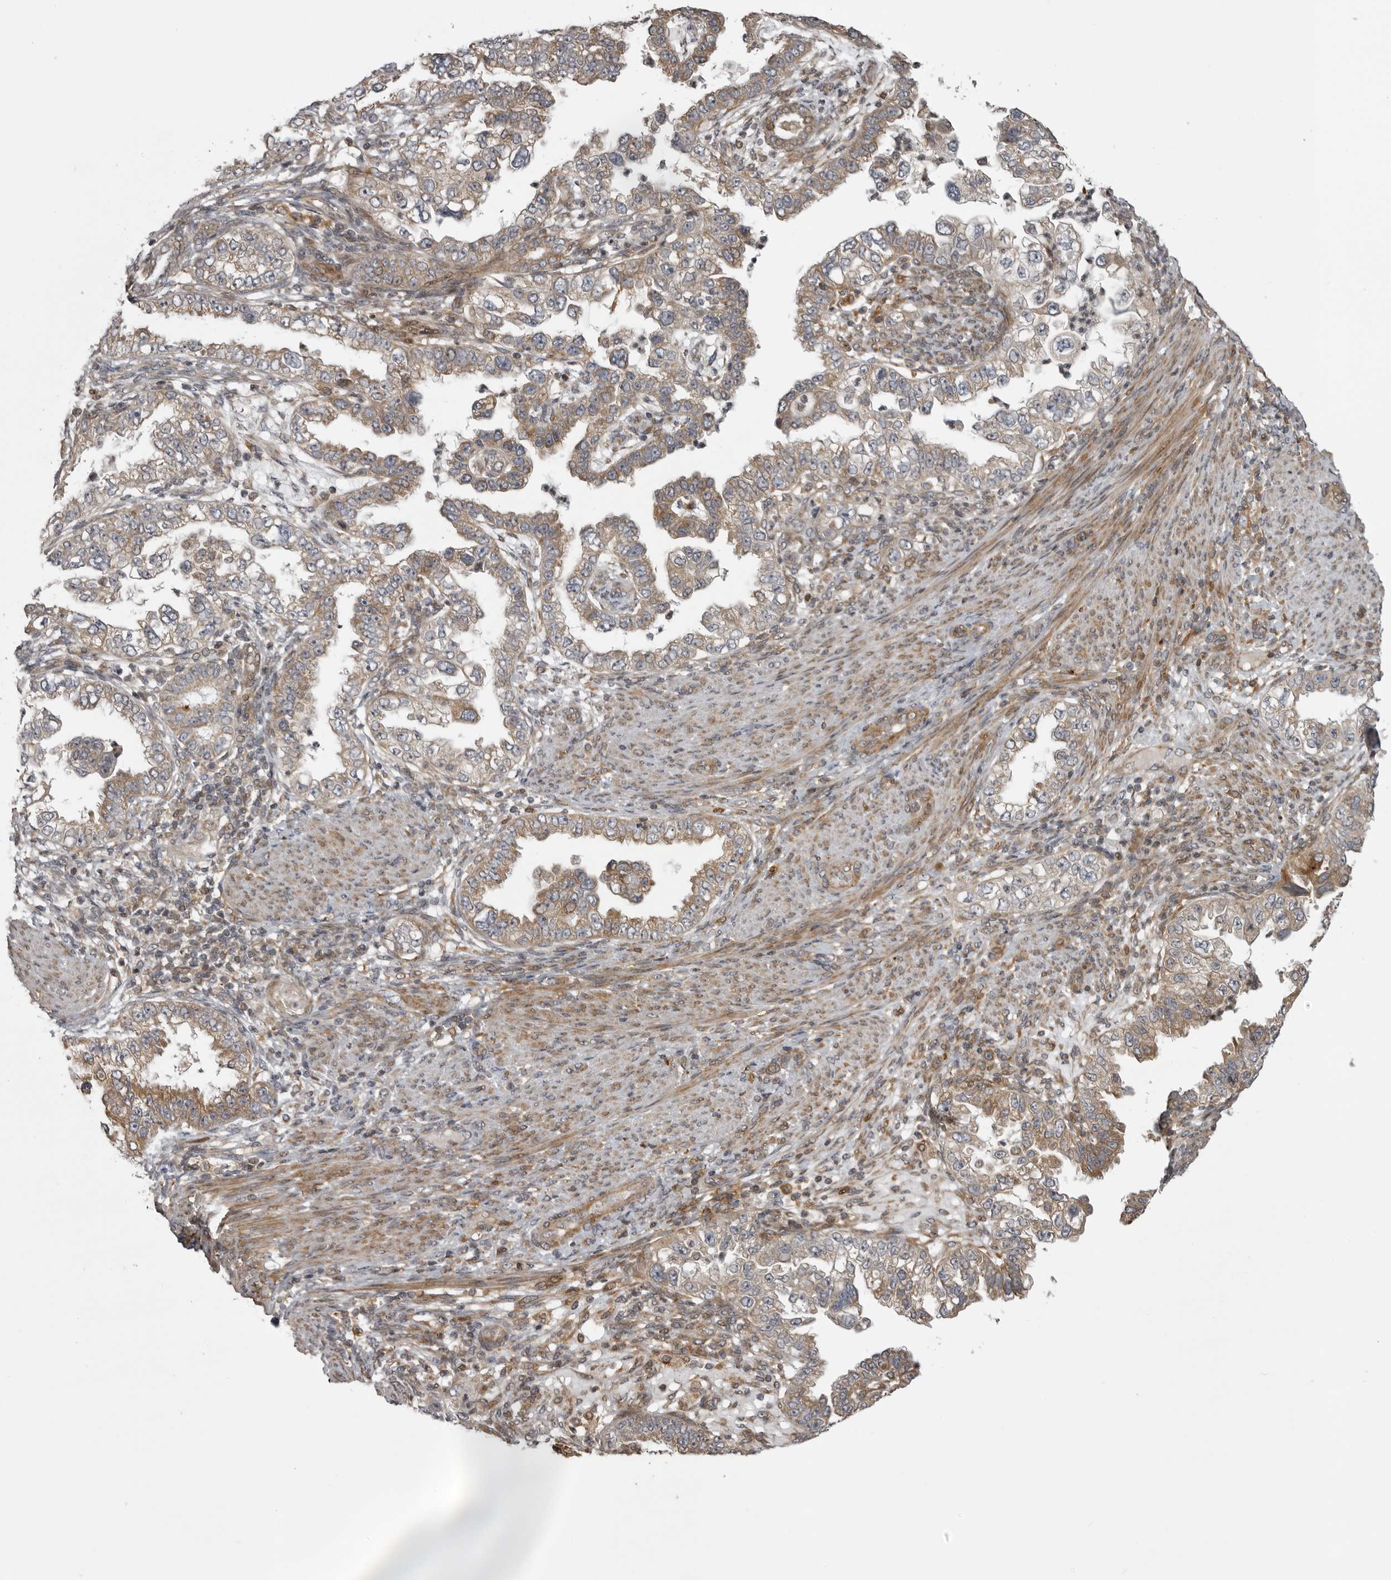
{"staining": {"intensity": "moderate", "quantity": ">75%", "location": "cytoplasmic/membranous"}, "tissue": "endometrial cancer", "cell_type": "Tumor cells", "image_type": "cancer", "snomed": [{"axis": "morphology", "description": "Adenocarcinoma, NOS"}, {"axis": "topography", "description": "Endometrium"}], "caption": "Protein positivity by immunohistochemistry (IHC) exhibits moderate cytoplasmic/membranous positivity in approximately >75% of tumor cells in endometrial cancer (adenocarcinoma). The staining was performed using DAB, with brown indicating positive protein expression. Nuclei are stained blue with hematoxylin.", "gene": "ZNRF1", "patient": {"sex": "female", "age": 85}}